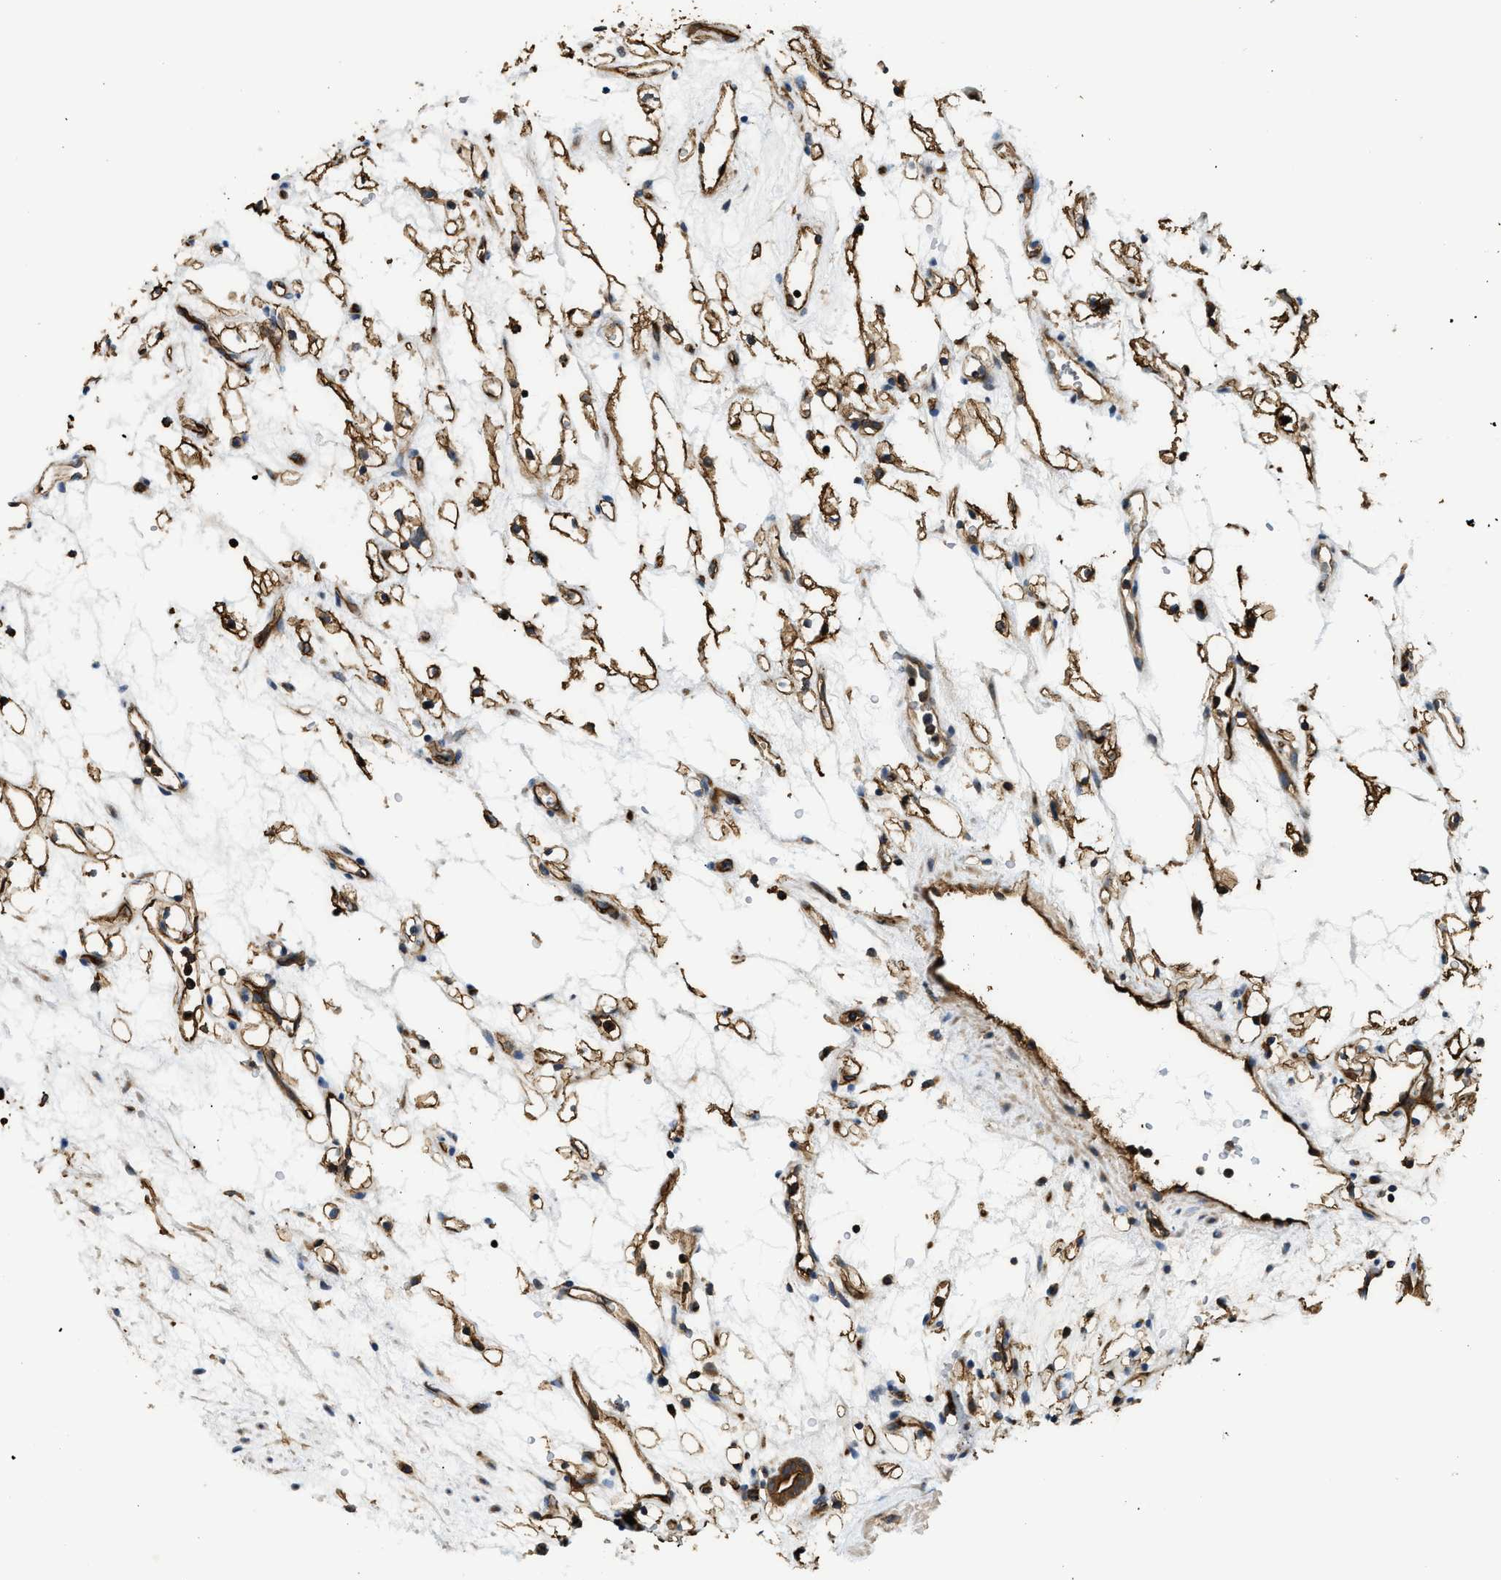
{"staining": {"intensity": "moderate", "quantity": ">75%", "location": "cytoplasmic/membranous"}, "tissue": "renal cancer", "cell_type": "Tumor cells", "image_type": "cancer", "snomed": [{"axis": "morphology", "description": "Adenocarcinoma, NOS"}, {"axis": "topography", "description": "Kidney"}], "caption": "A brown stain shows moderate cytoplasmic/membranous staining of a protein in human adenocarcinoma (renal) tumor cells.", "gene": "DDHD2", "patient": {"sex": "female", "age": 60}}